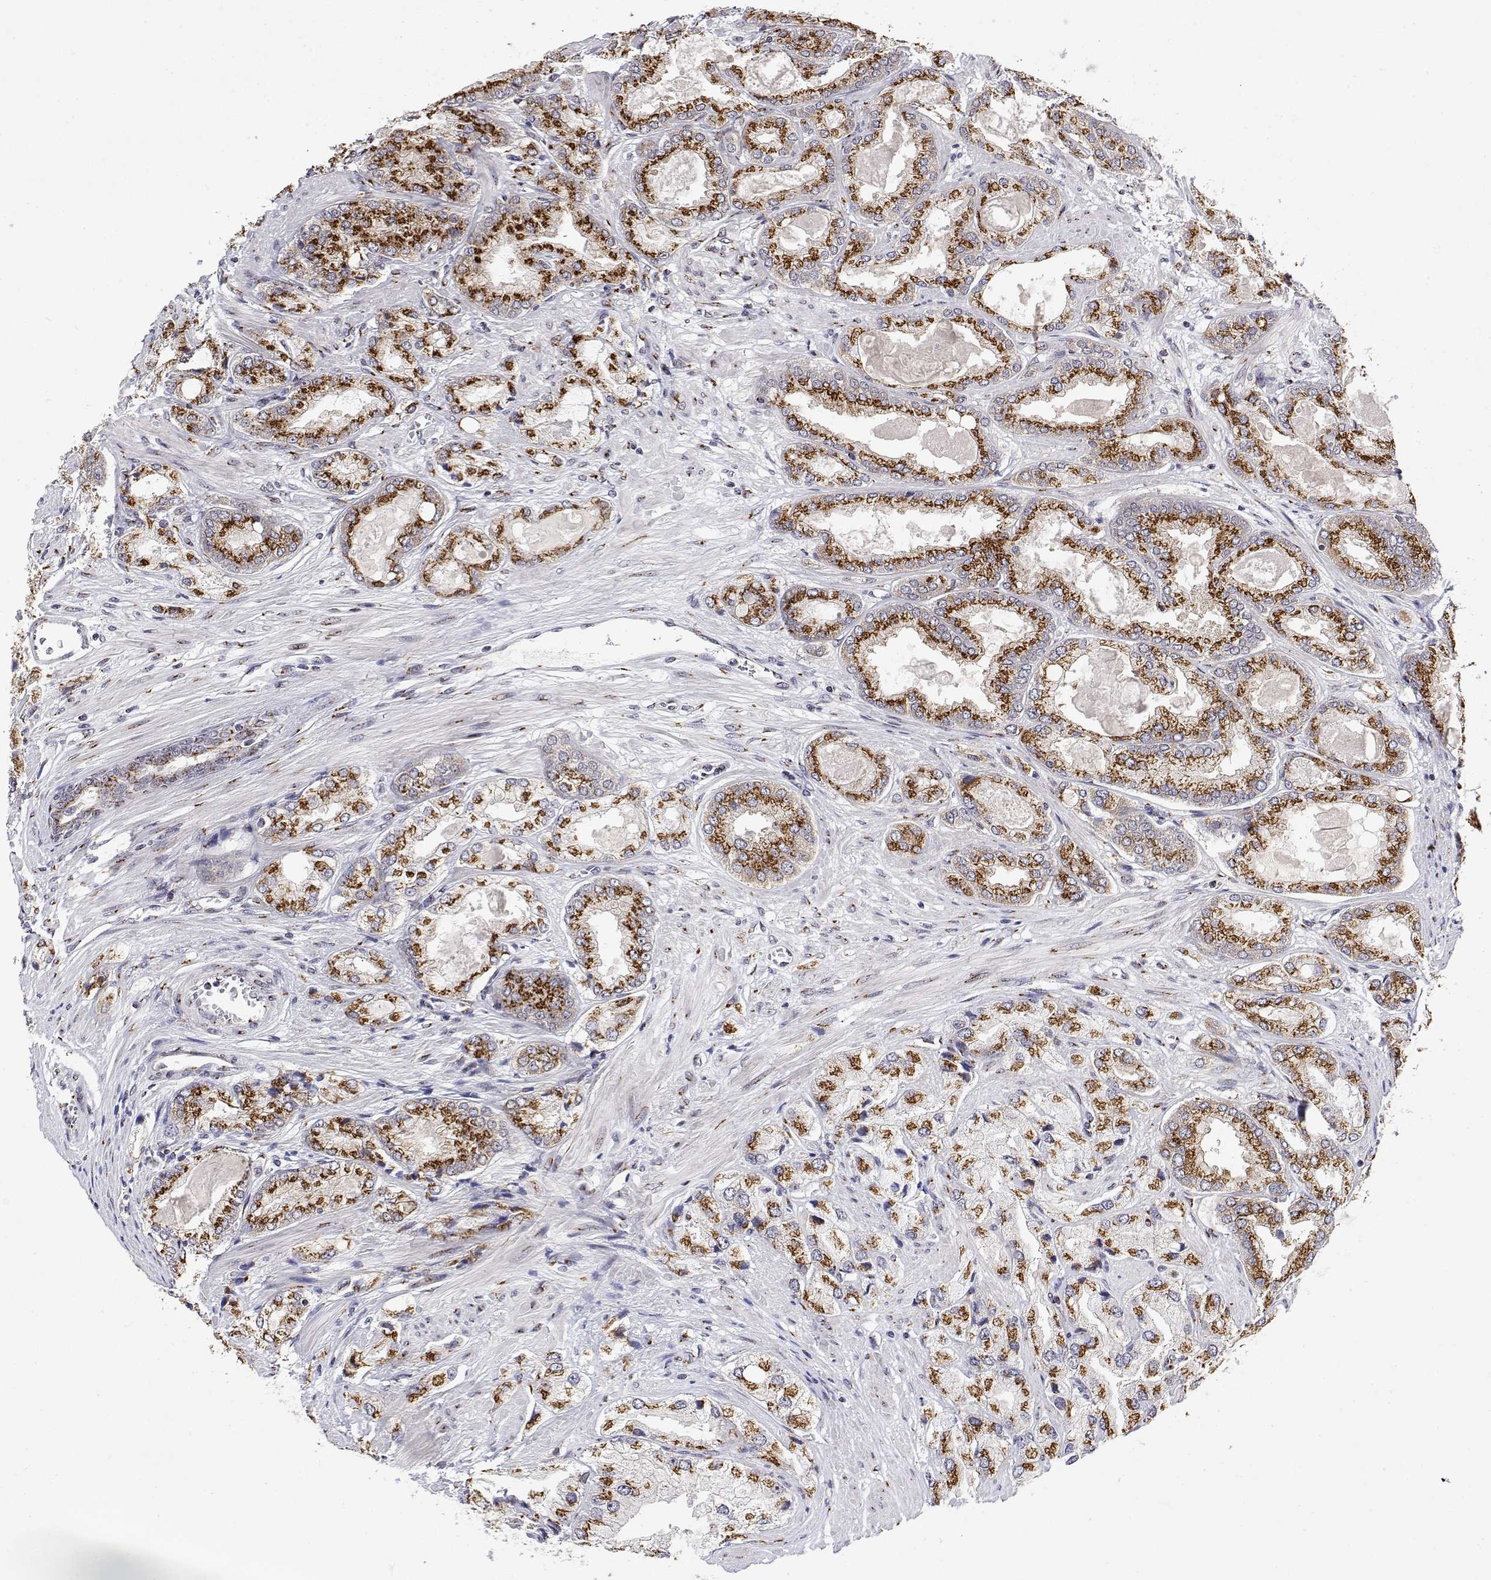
{"staining": {"intensity": "strong", "quantity": ">75%", "location": "cytoplasmic/membranous"}, "tissue": "prostate cancer", "cell_type": "Tumor cells", "image_type": "cancer", "snomed": [{"axis": "morphology", "description": "Adenocarcinoma, High grade"}, {"axis": "topography", "description": "Prostate"}], "caption": "Prostate cancer (adenocarcinoma (high-grade)) stained with DAB IHC reveals high levels of strong cytoplasmic/membranous positivity in approximately >75% of tumor cells.", "gene": "YIPF3", "patient": {"sex": "male", "age": 68}}